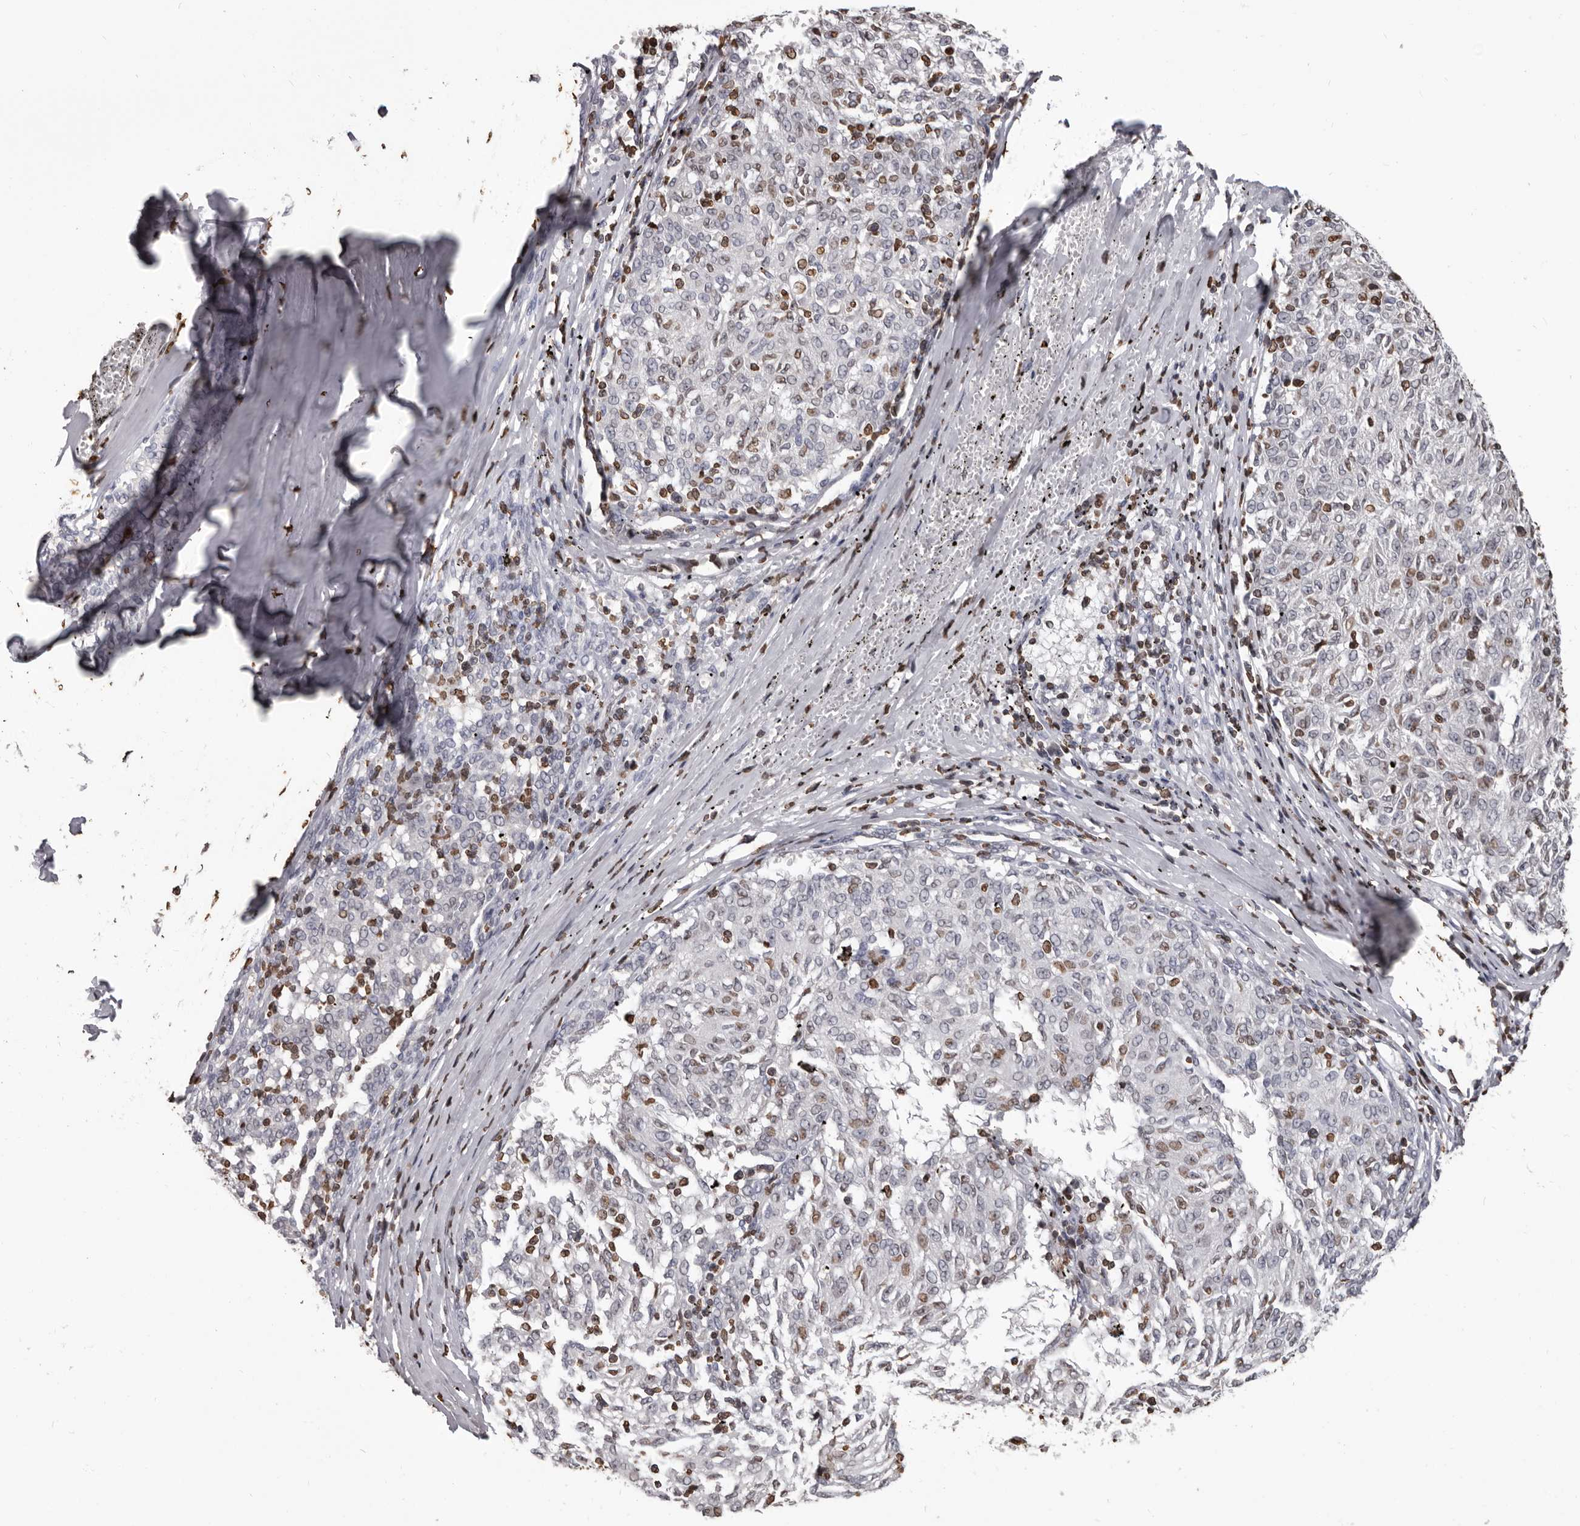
{"staining": {"intensity": "moderate", "quantity": "25%-75%", "location": "nuclear"}, "tissue": "melanoma", "cell_type": "Tumor cells", "image_type": "cancer", "snomed": [{"axis": "morphology", "description": "Malignant melanoma, NOS"}, {"axis": "topography", "description": "Skin"}], "caption": "Brown immunohistochemical staining in malignant melanoma demonstrates moderate nuclear expression in about 25%-75% of tumor cells.", "gene": "AHR", "patient": {"sex": "female", "age": 72}}